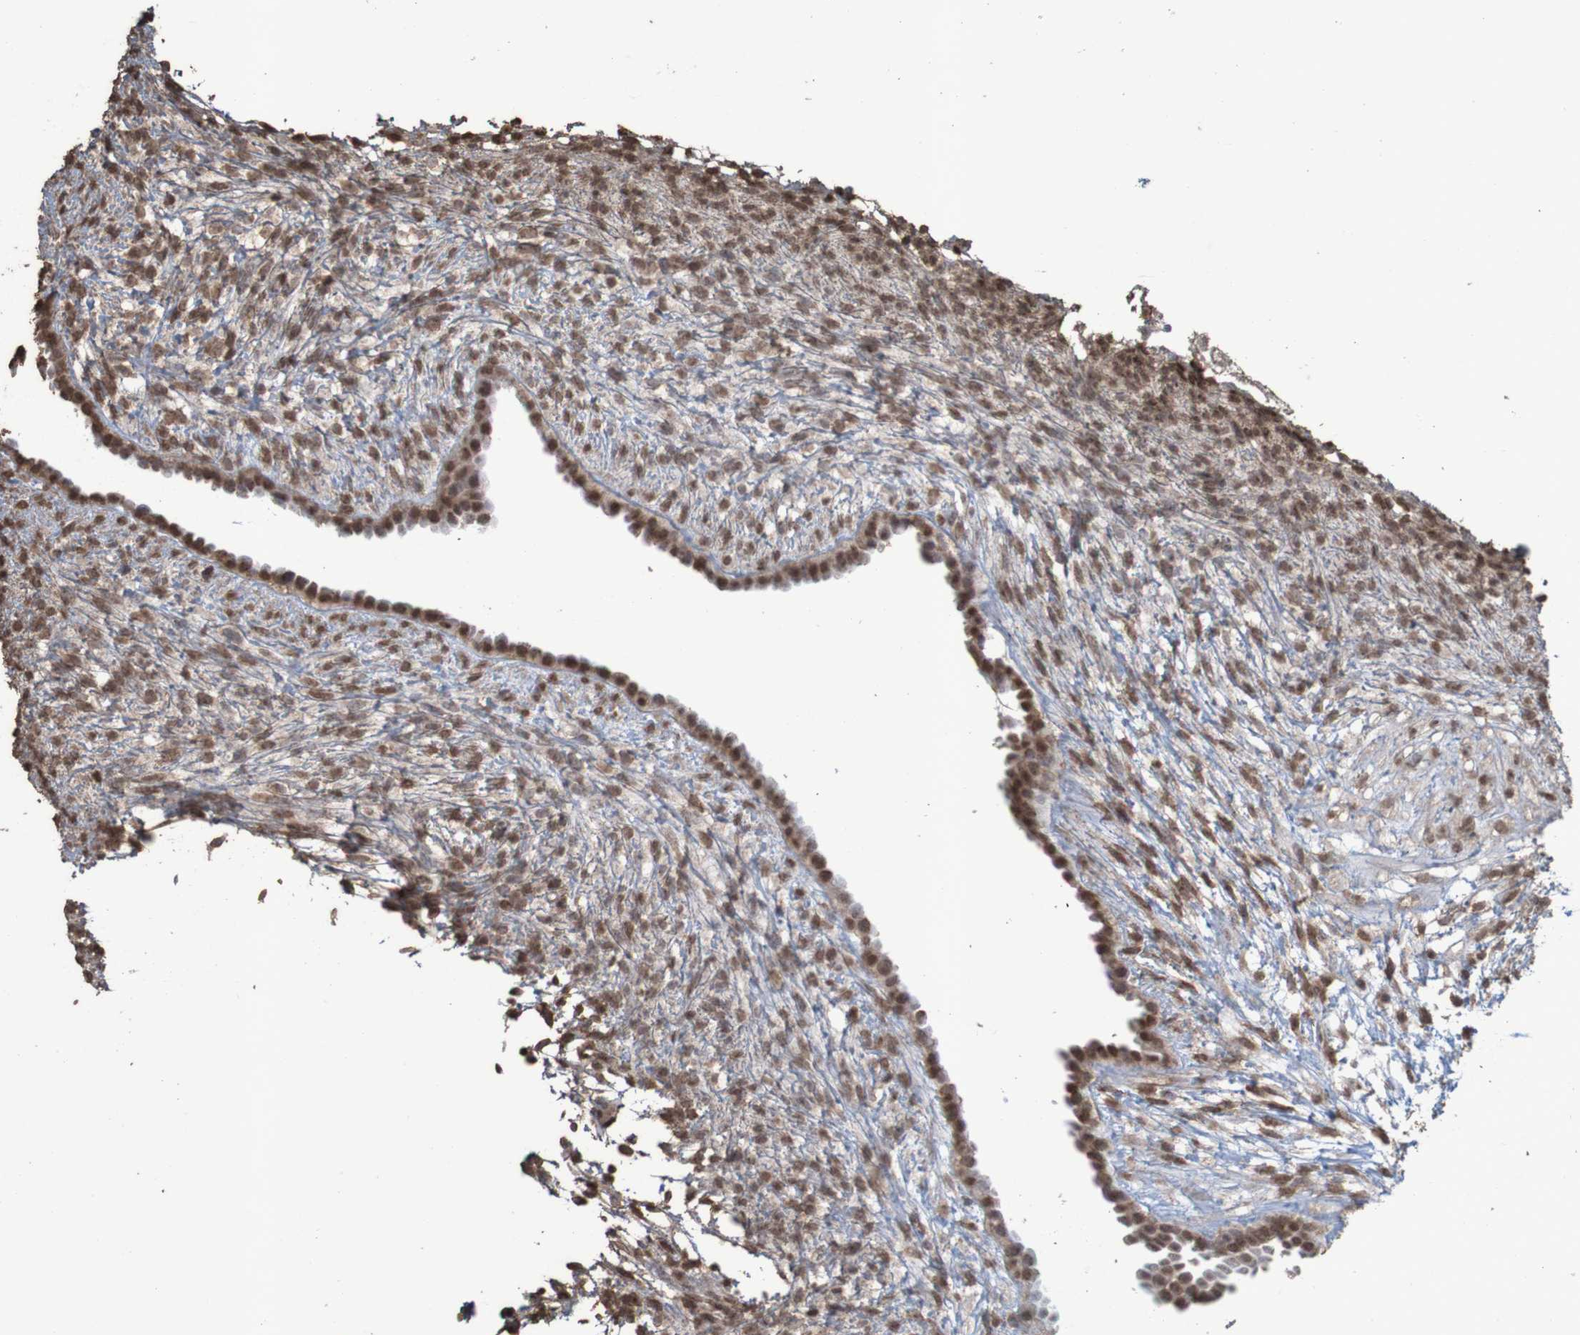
{"staining": {"intensity": "moderate", "quantity": ">75%", "location": "nuclear"}, "tissue": "ovary", "cell_type": "Ovarian stroma cells", "image_type": "normal", "snomed": [{"axis": "morphology", "description": "Normal tissue, NOS"}, {"axis": "morphology", "description": "Cyst, NOS"}, {"axis": "topography", "description": "Ovary"}], "caption": "About >75% of ovarian stroma cells in benign human ovary demonstrate moderate nuclear protein staining as visualized by brown immunohistochemical staining.", "gene": "GFI1", "patient": {"sex": "female", "age": 18}}